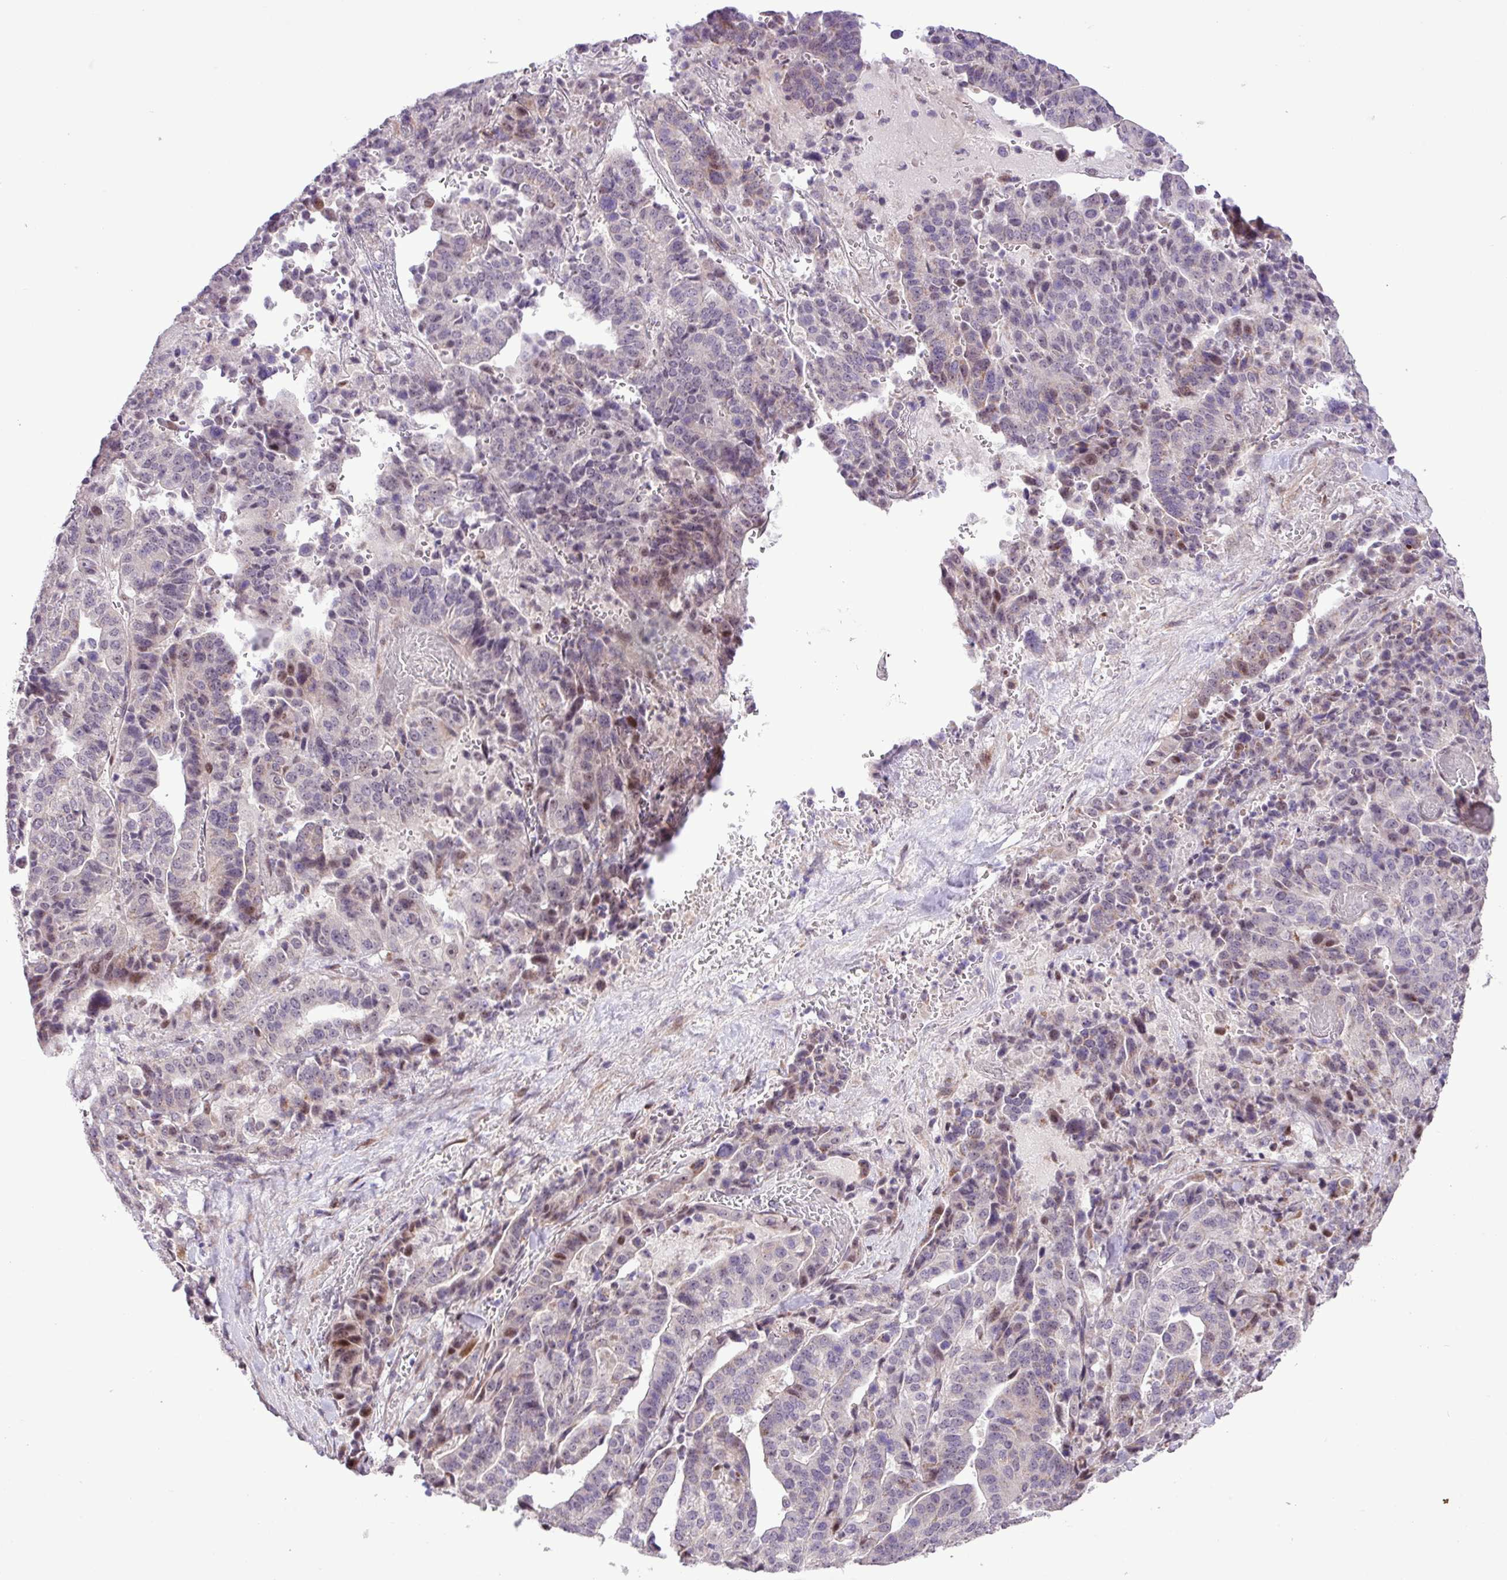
{"staining": {"intensity": "weak", "quantity": "<25%", "location": "nuclear"}, "tissue": "stomach cancer", "cell_type": "Tumor cells", "image_type": "cancer", "snomed": [{"axis": "morphology", "description": "Adenocarcinoma, NOS"}, {"axis": "topography", "description": "Stomach"}], "caption": "This is an immunohistochemistry (IHC) photomicrograph of stomach cancer. There is no staining in tumor cells.", "gene": "ZNF354A", "patient": {"sex": "male", "age": 48}}